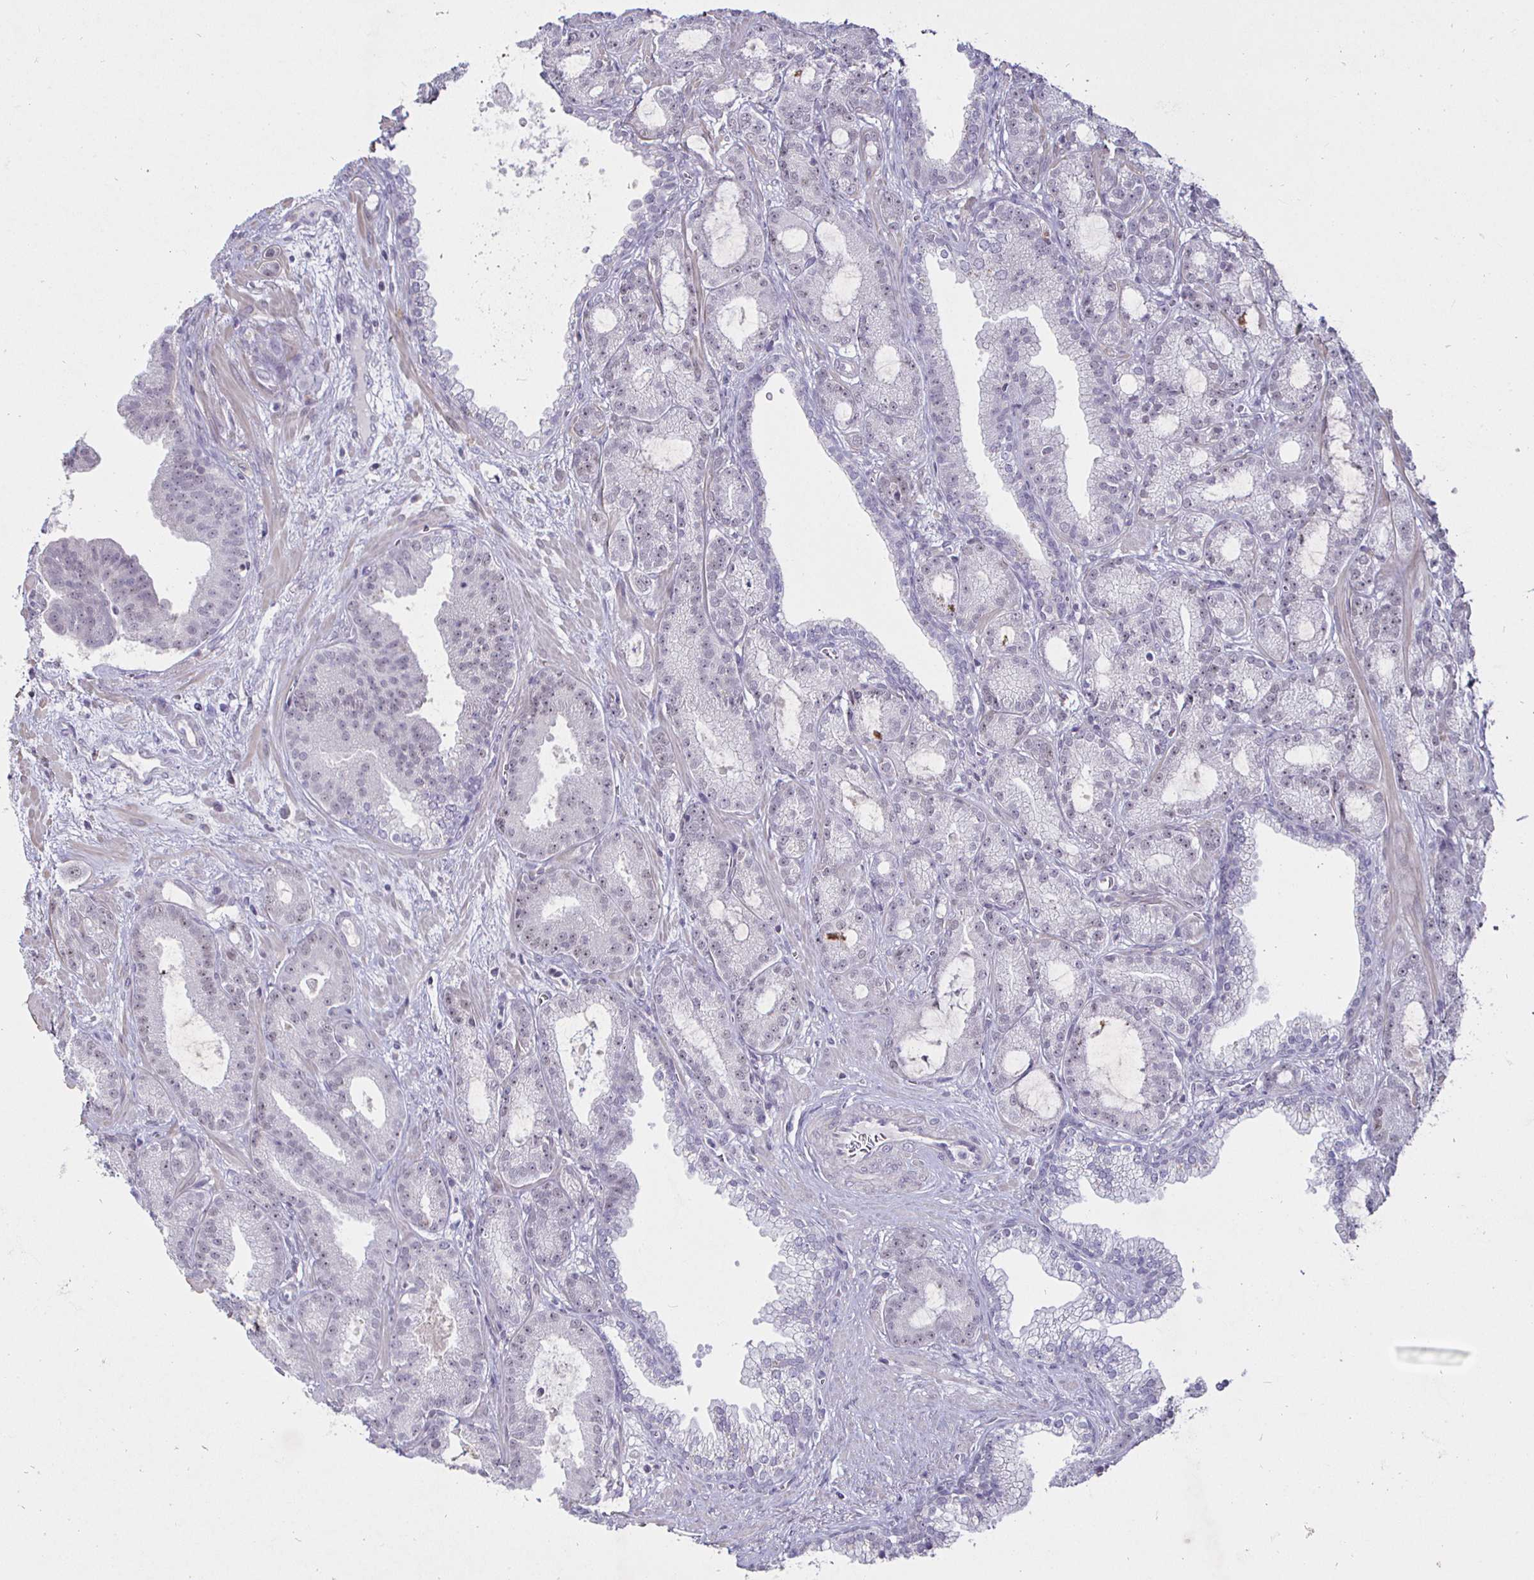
{"staining": {"intensity": "negative", "quantity": "none", "location": "none"}, "tissue": "prostate cancer", "cell_type": "Tumor cells", "image_type": "cancer", "snomed": [{"axis": "morphology", "description": "Adenocarcinoma, High grade"}, {"axis": "topography", "description": "Prostate"}], "caption": "Immunohistochemical staining of prostate cancer (adenocarcinoma (high-grade)) shows no significant expression in tumor cells.", "gene": "MLH1", "patient": {"sex": "male", "age": 65}}